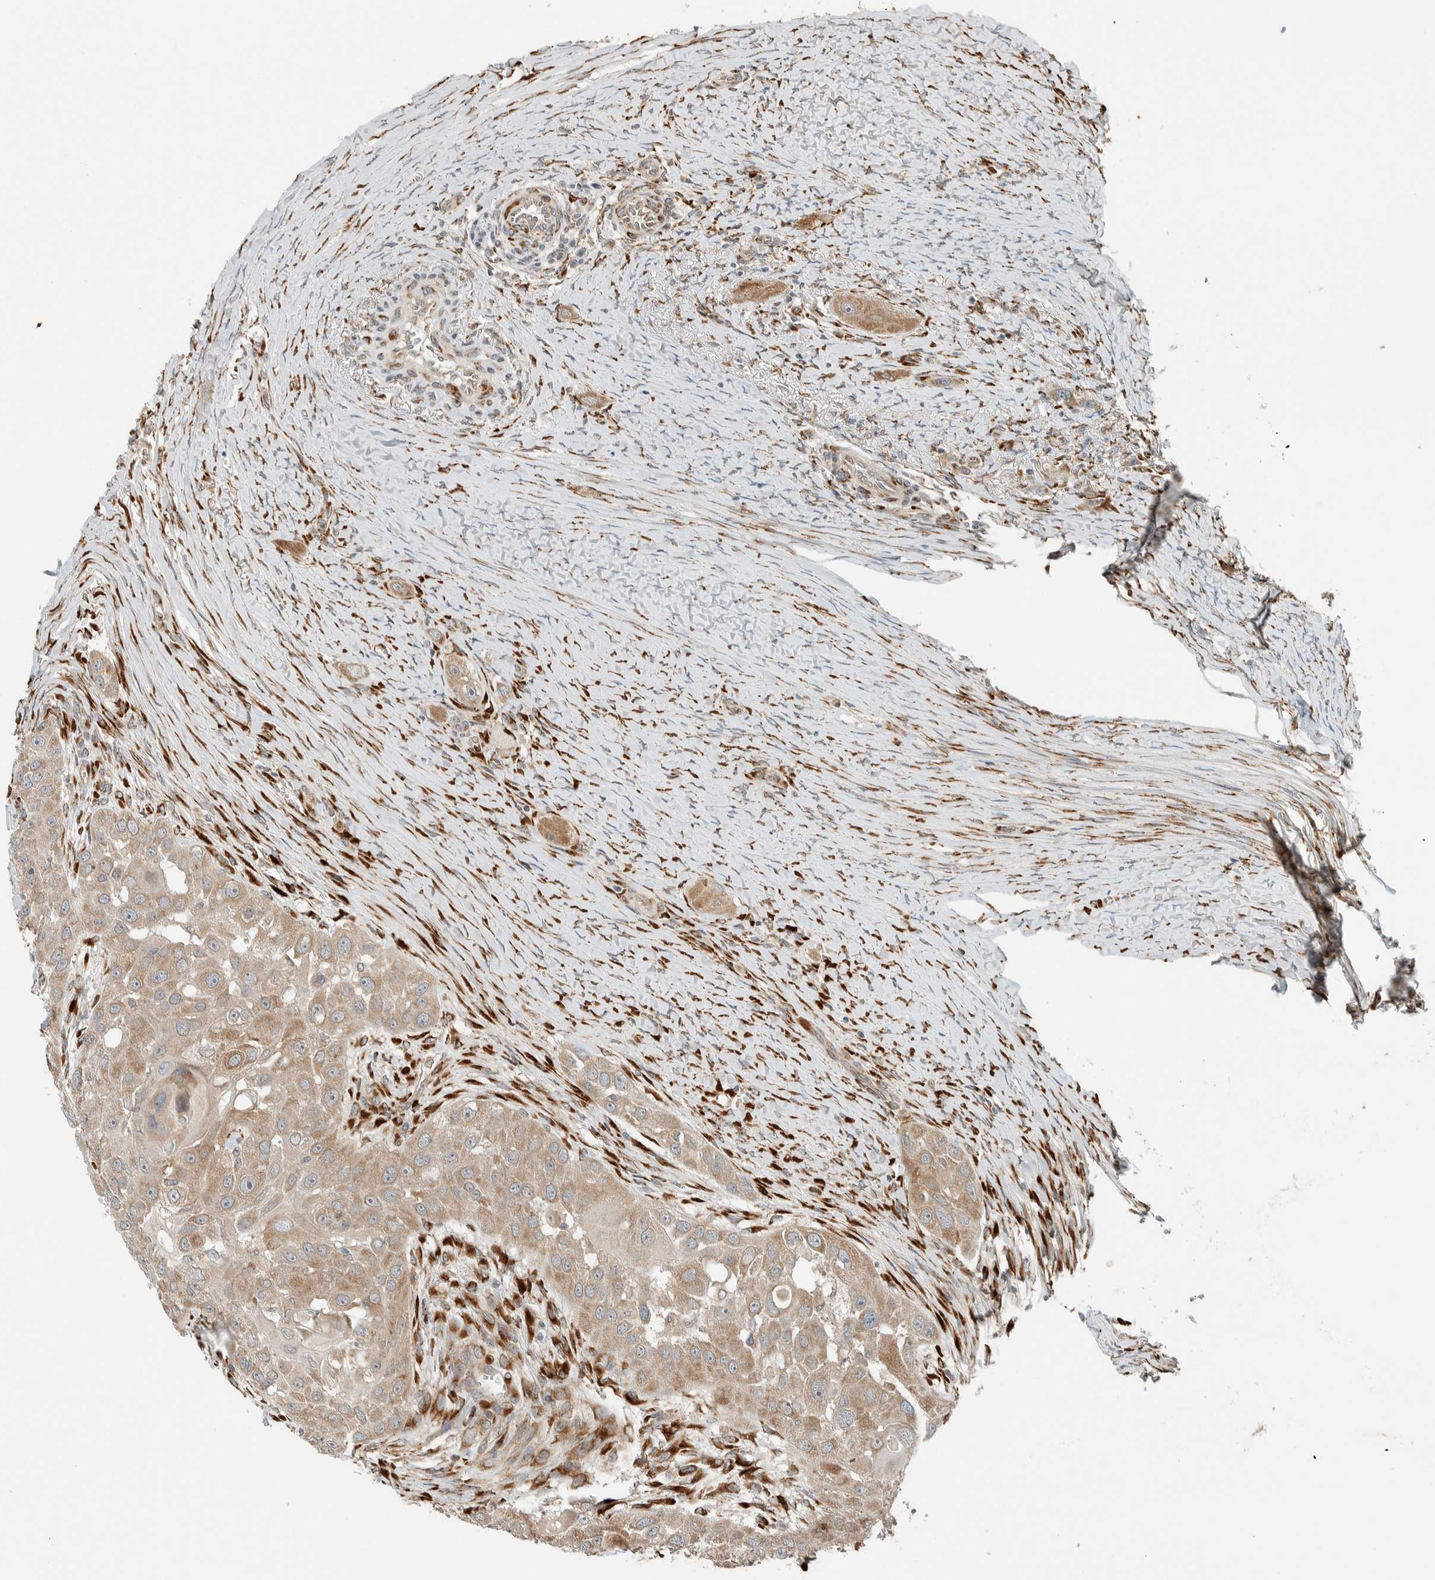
{"staining": {"intensity": "weak", "quantity": ">75%", "location": "cytoplasmic/membranous"}, "tissue": "head and neck cancer", "cell_type": "Tumor cells", "image_type": "cancer", "snomed": [{"axis": "morphology", "description": "Normal tissue, NOS"}, {"axis": "morphology", "description": "Squamous cell carcinoma, NOS"}, {"axis": "topography", "description": "Skeletal muscle"}, {"axis": "topography", "description": "Head-Neck"}], "caption": "Protein expression analysis of human head and neck cancer reveals weak cytoplasmic/membranous expression in about >75% of tumor cells.", "gene": "CTBP2", "patient": {"sex": "male", "age": 51}}